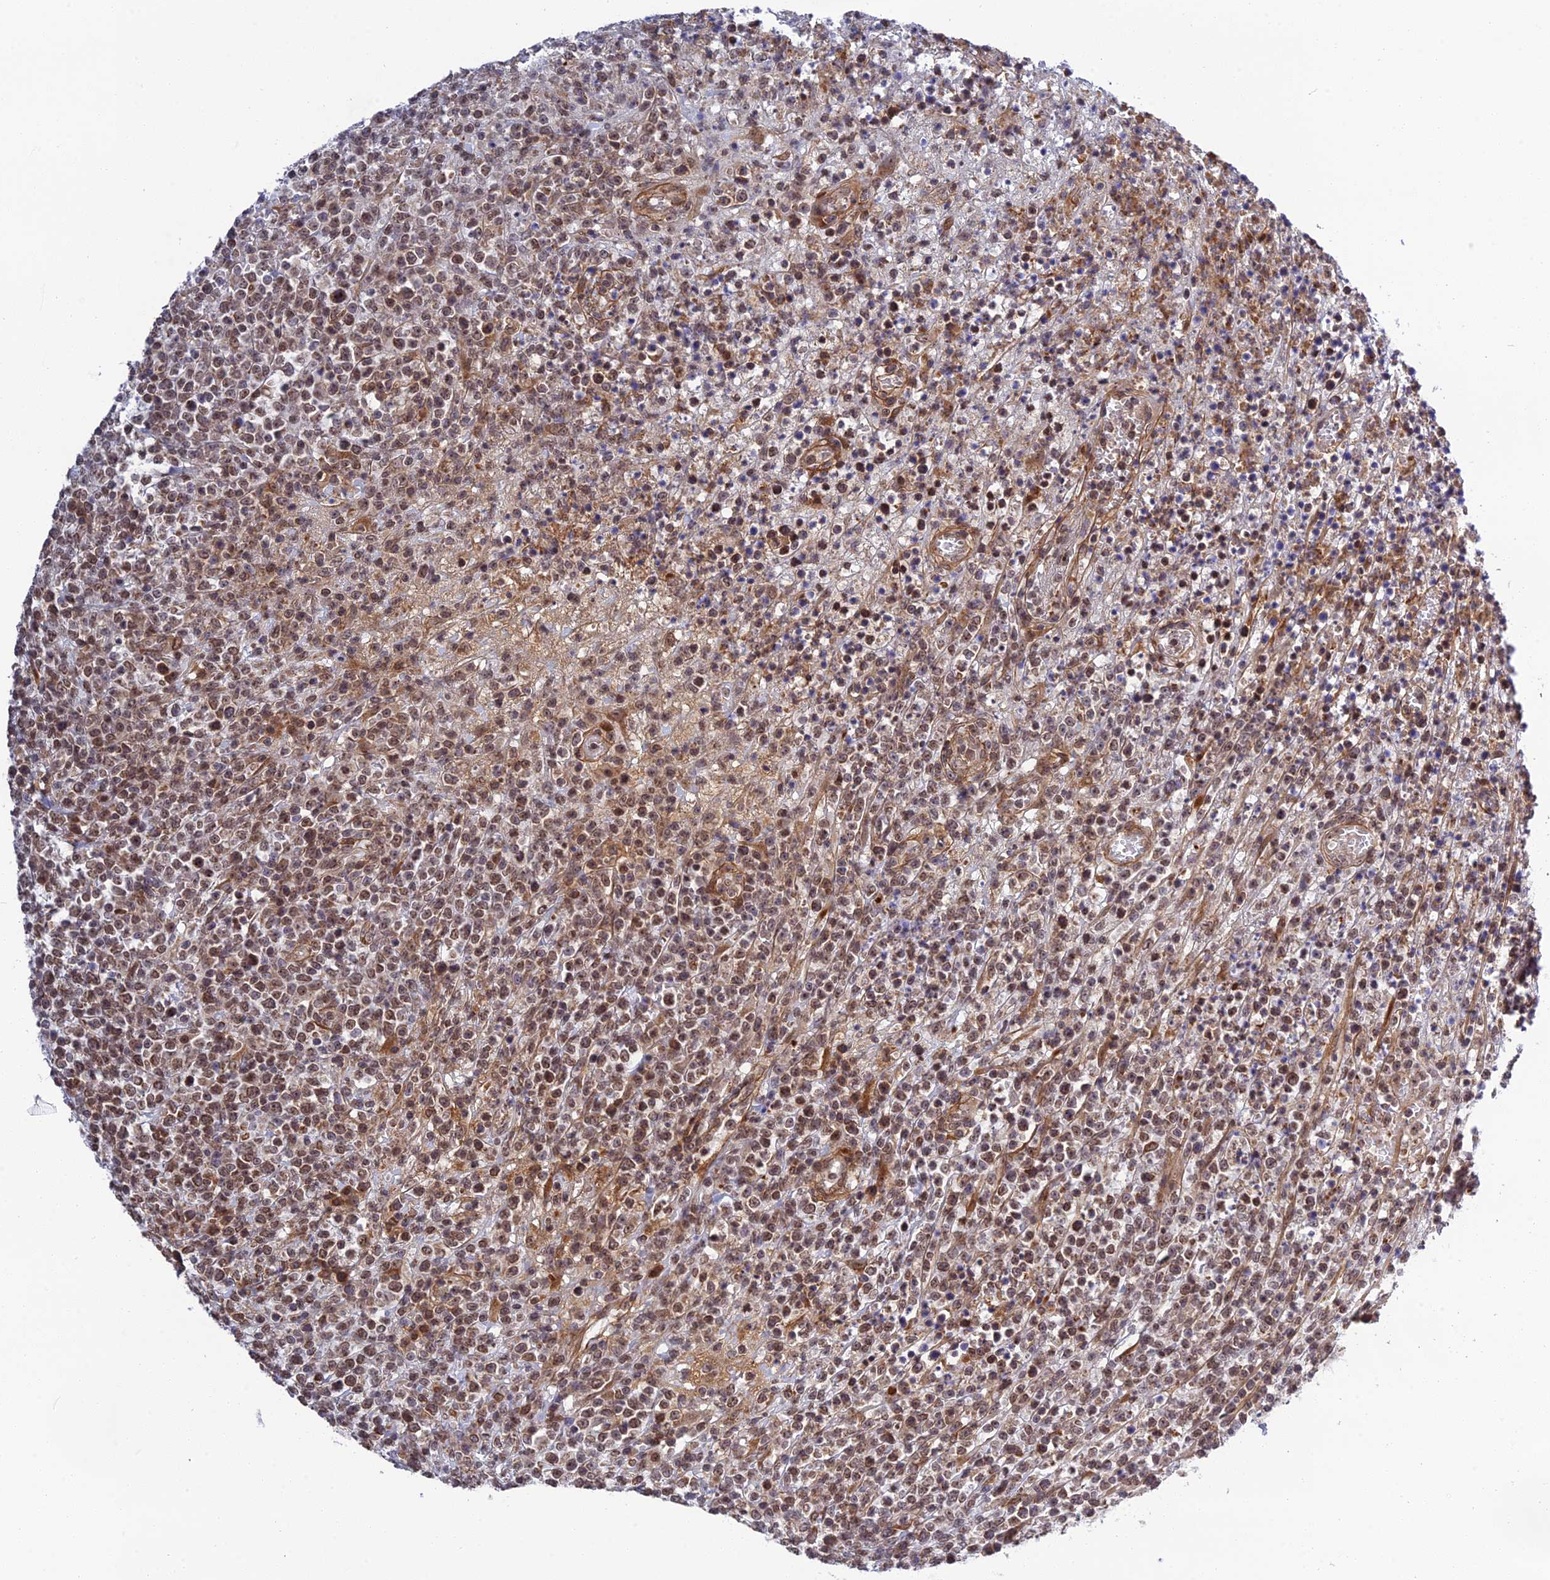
{"staining": {"intensity": "moderate", "quantity": ">75%", "location": "nuclear"}, "tissue": "lymphoma", "cell_type": "Tumor cells", "image_type": "cancer", "snomed": [{"axis": "morphology", "description": "Malignant lymphoma, non-Hodgkin's type, High grade"}, {"axis": "topography", "description": "Colon"}], "caption": "Approximately >75% of tumor cells in human lymphoma demonstrate moderate nuclear protein positivity as visualized by brown immunohistochemical staining.", "gene": "REXO1", "patient": {"sex": "female", "age": 53}}